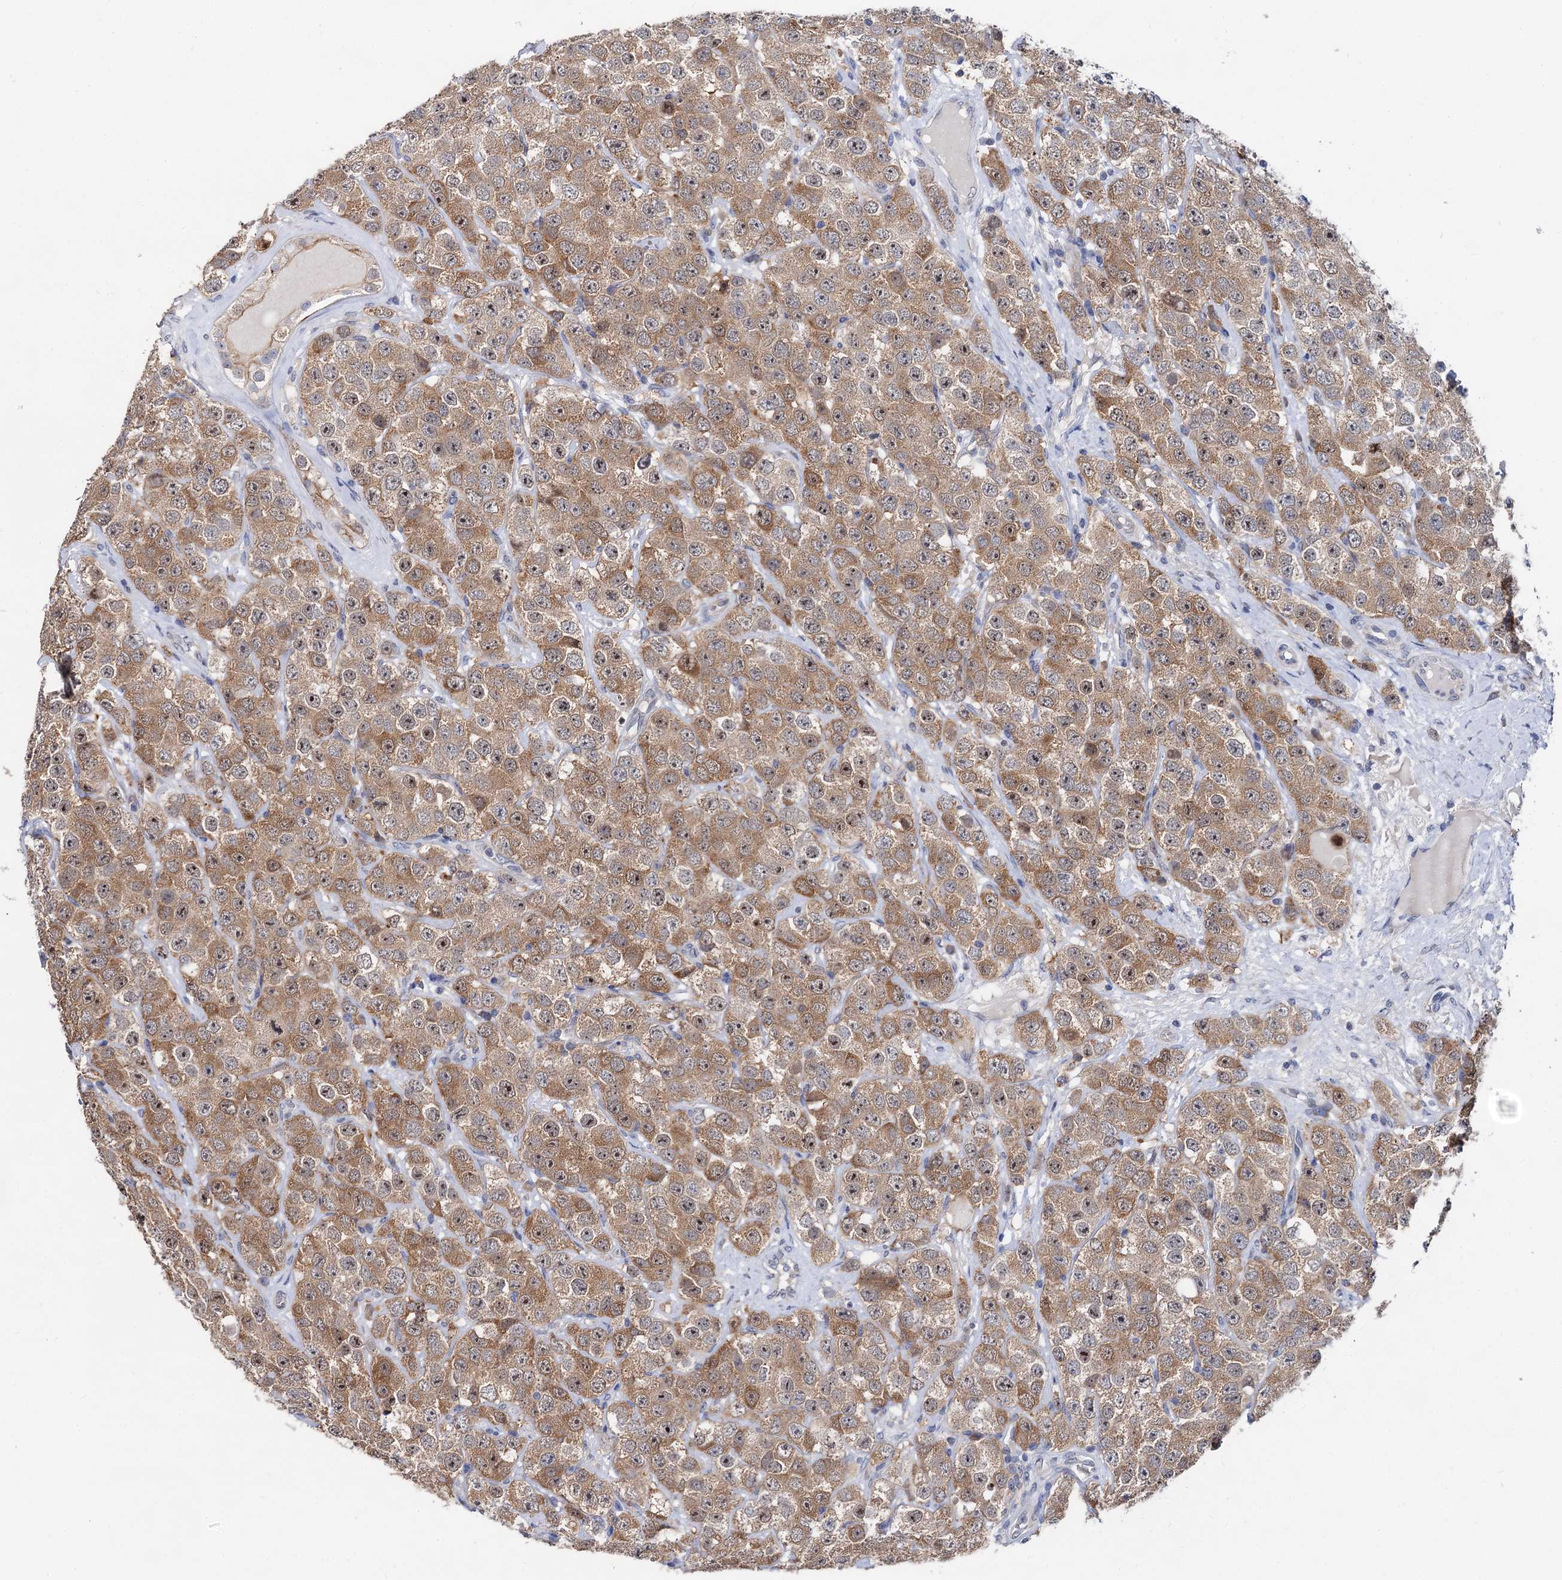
{"staining": {"intensity": "moderate", "quantity": ">75%", "location": "cytoplasmic/membranous"}, "tissue": "testis cancer", "cell_type": "Tumor cells", "image_type": "cancer", "snomed": [{"axis": "morphology", "description": "Seminoma, NOS"}, {"axis": "topography", "description": "Testis"}], "caption": "A brown stain highlights moderate cytoplasmic/membranous expression of a protein in seminoma (testis) tumor cells.", "gene": "CAPRIN2", "patient": {"sex": "male", "age": 28}}